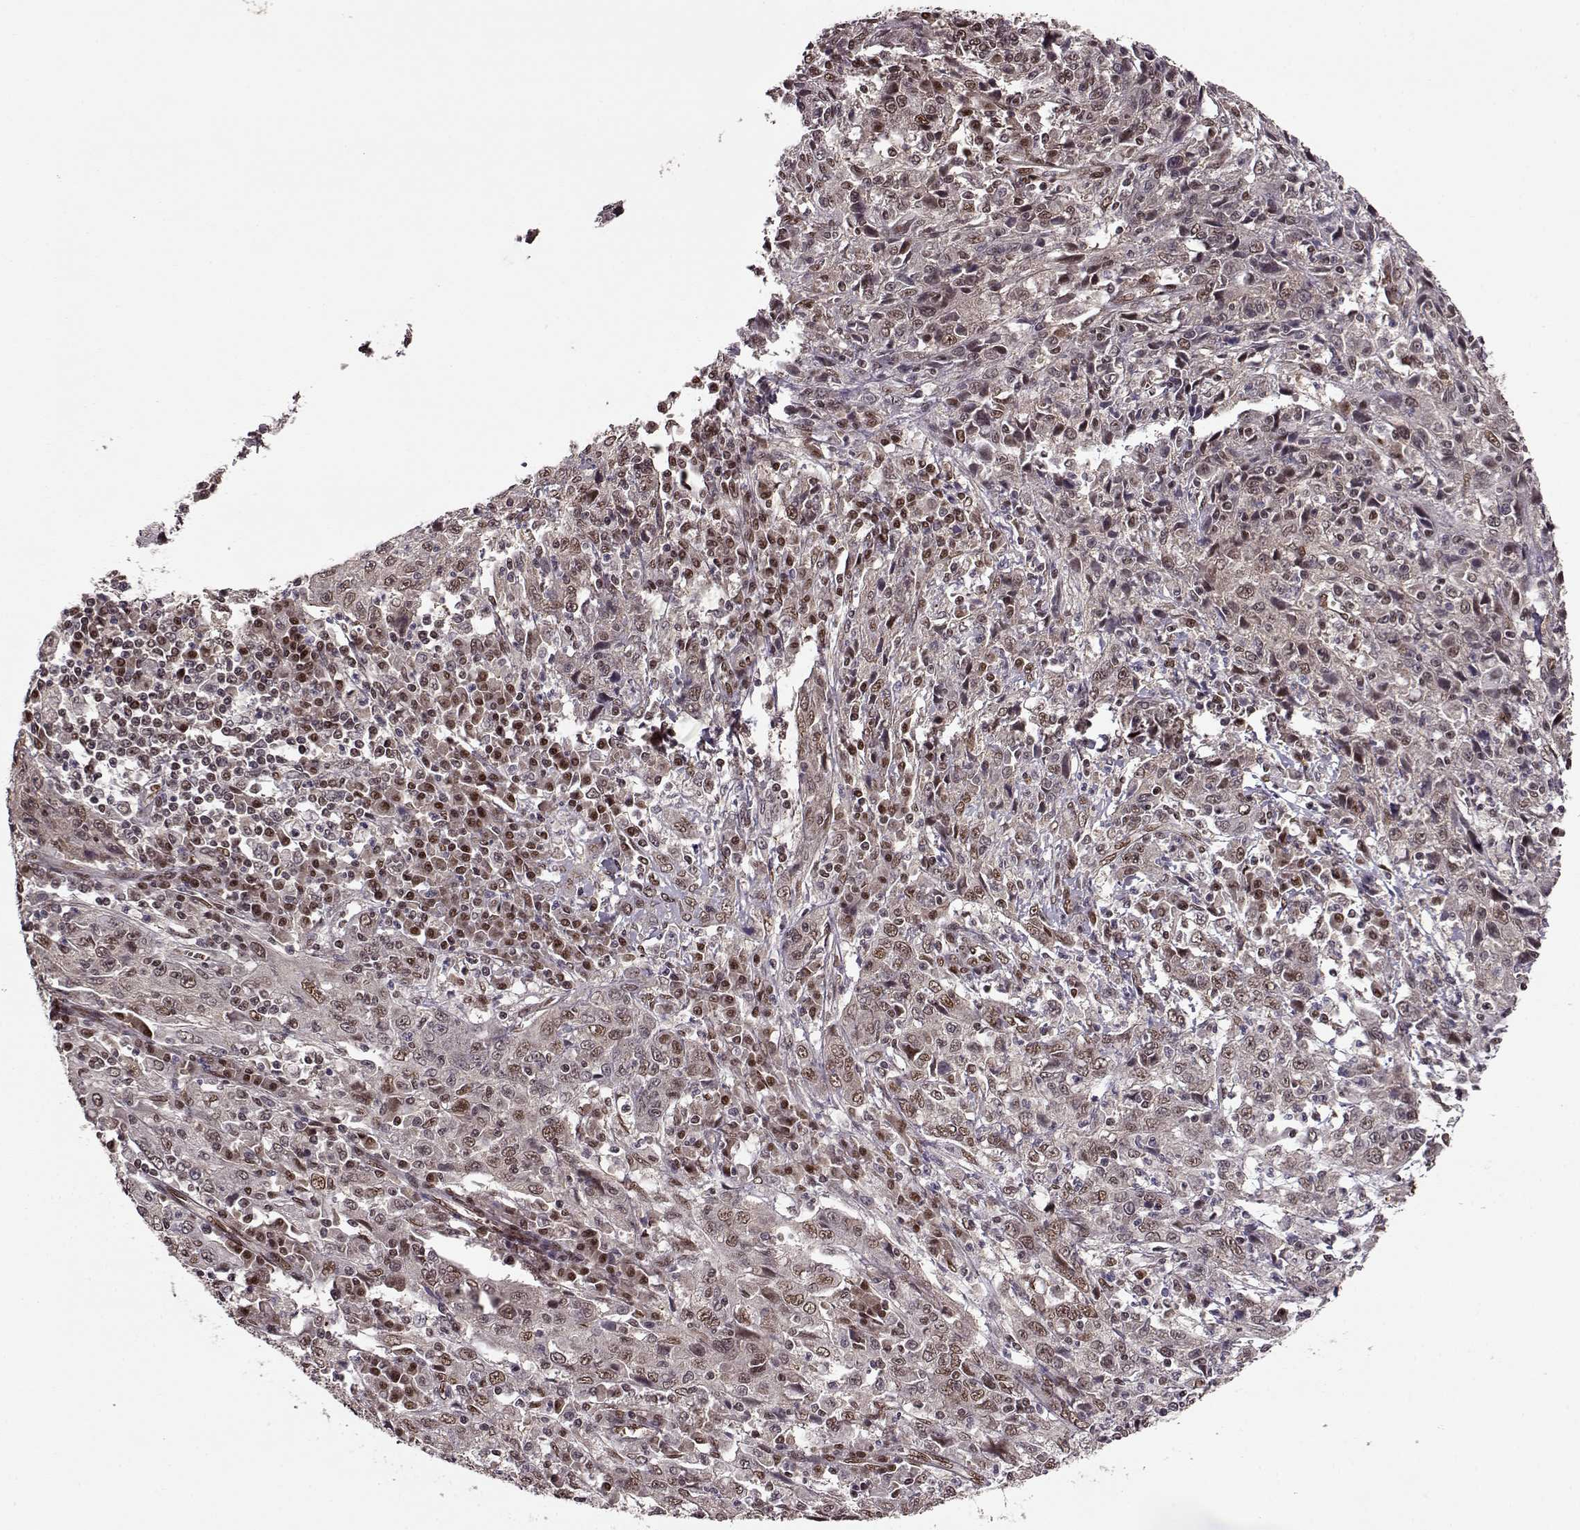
{"staining": {"intensity": "moderate", "quantity": "25%-75%", "location": "nuclear"}, "tissue": "cervical cancer", "cell_type": "Tumor cells", "image_type": "cancer", "snomed": [{"axis": "morphology", "description": "Squamous cell carcinoma, NOS"}, {"axis": "topography", "description": "Cervix"}], "caption": "Immunohistochemistry (IHC) image of neoplastic tissue: squamous cell carcinoma (cervical) stained using immunohistochemistry (IHC) displays medium levels of moderate protein expression localized specifically in the nuclear of tumor cells, appearing as a nuclear brown color.", "gene": "FTO", "patient": {"sex": "female", "age": 46}}